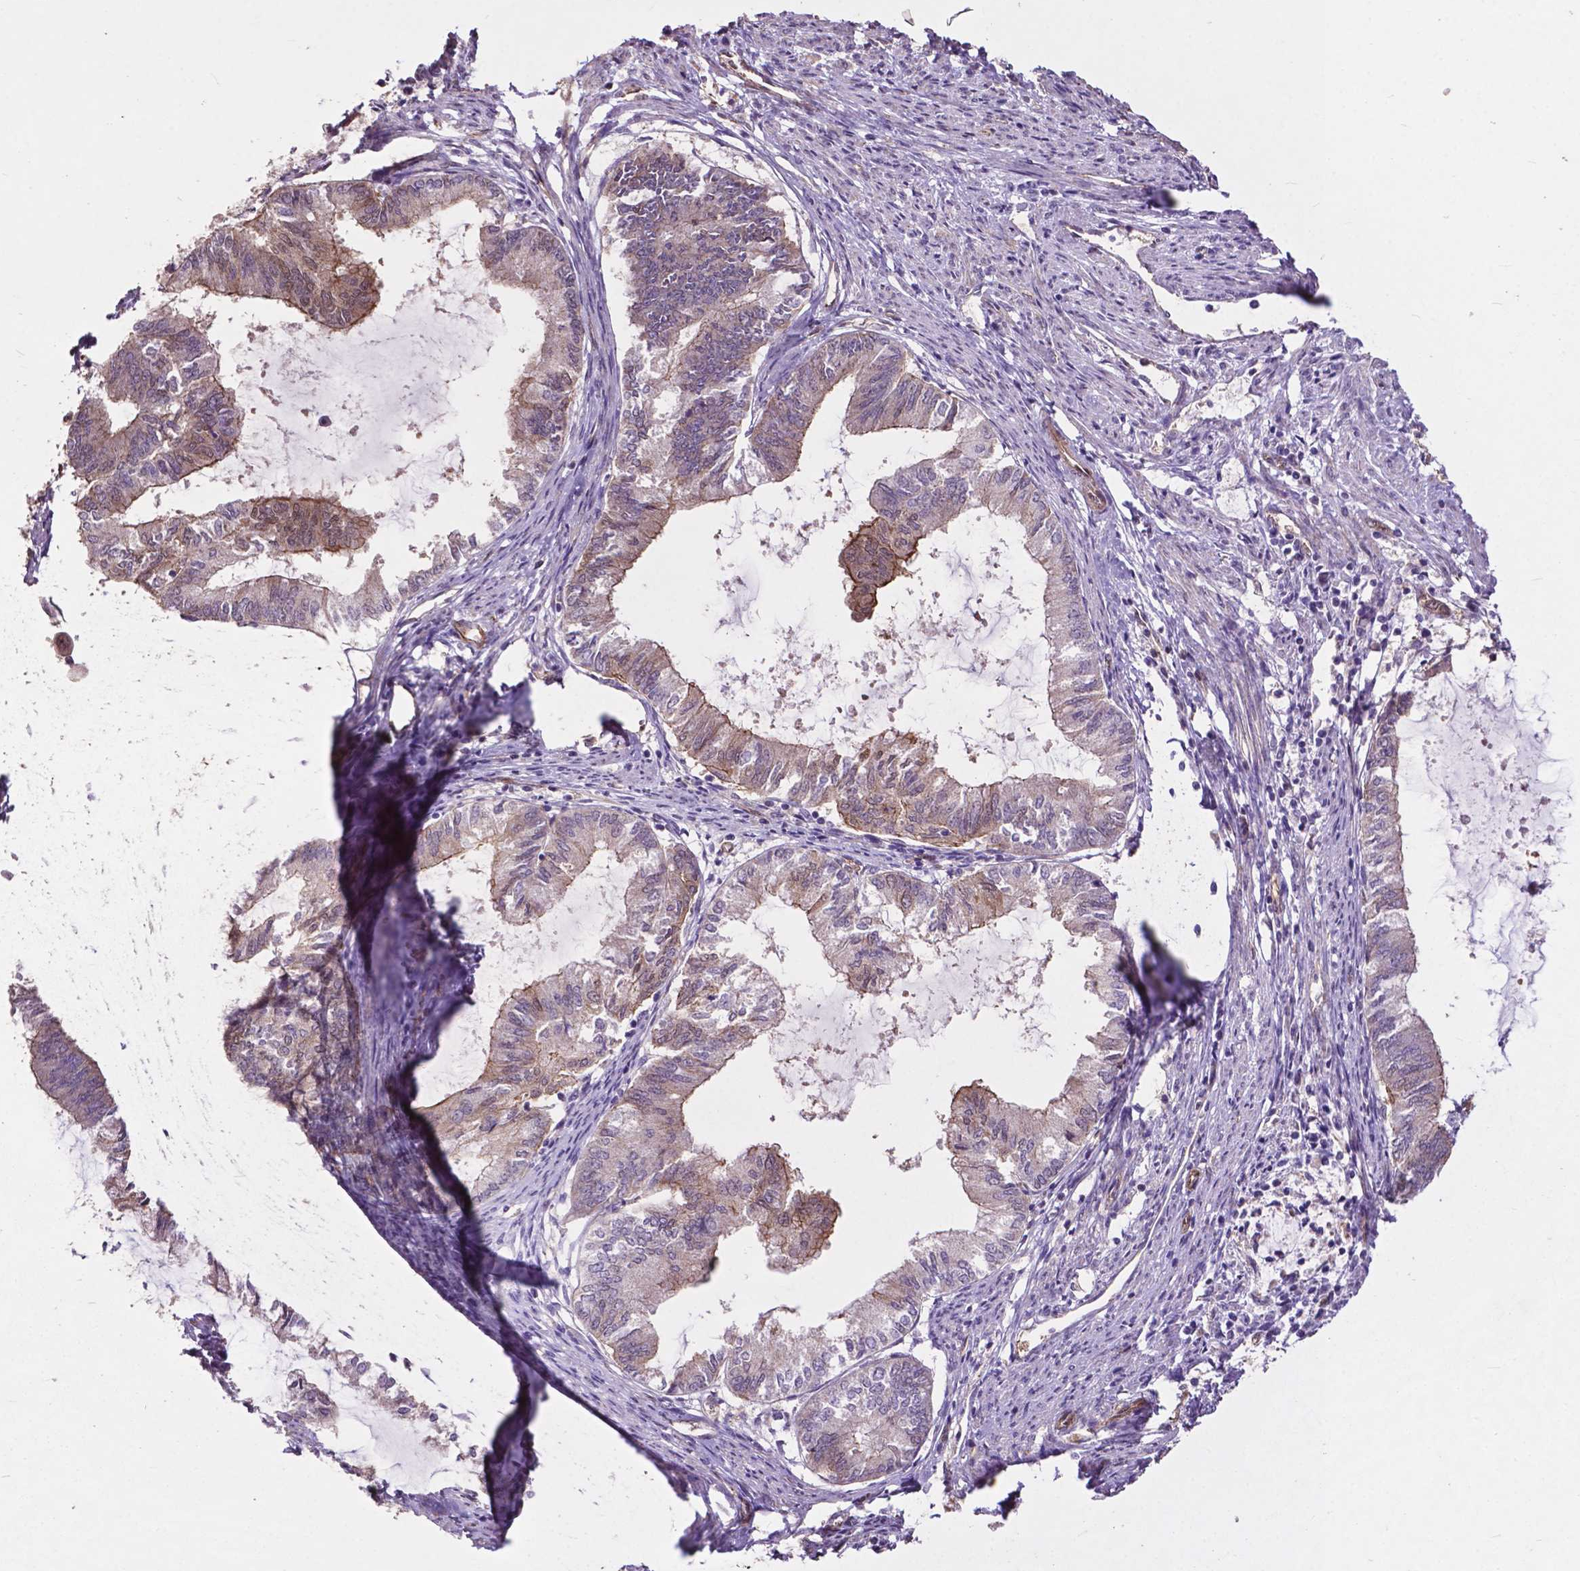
{"staining": {"intensity": "weak", "quantity": "<25%", "location": "cytoplasmic/membranous"}, "tissue": "endometrial cancer", "cell_type": "Tumor cells", "image_type": "cancer", "snomed": [{"axis": "morphology", "description": "Adenocarcinoma, NOS"}, {"axis": "topography", "description": "Endometrium"}], "caption": "Endometrial adenocarcinoma was stained to show a protein in brown. There is no significant positivity in tumor cells. The staining is performed using DAB brown chromogen with nuclei counter-stained in using hematoxylin.", "gene": "PDLIM1", "patient": {"sex": "female", "age": 86}}